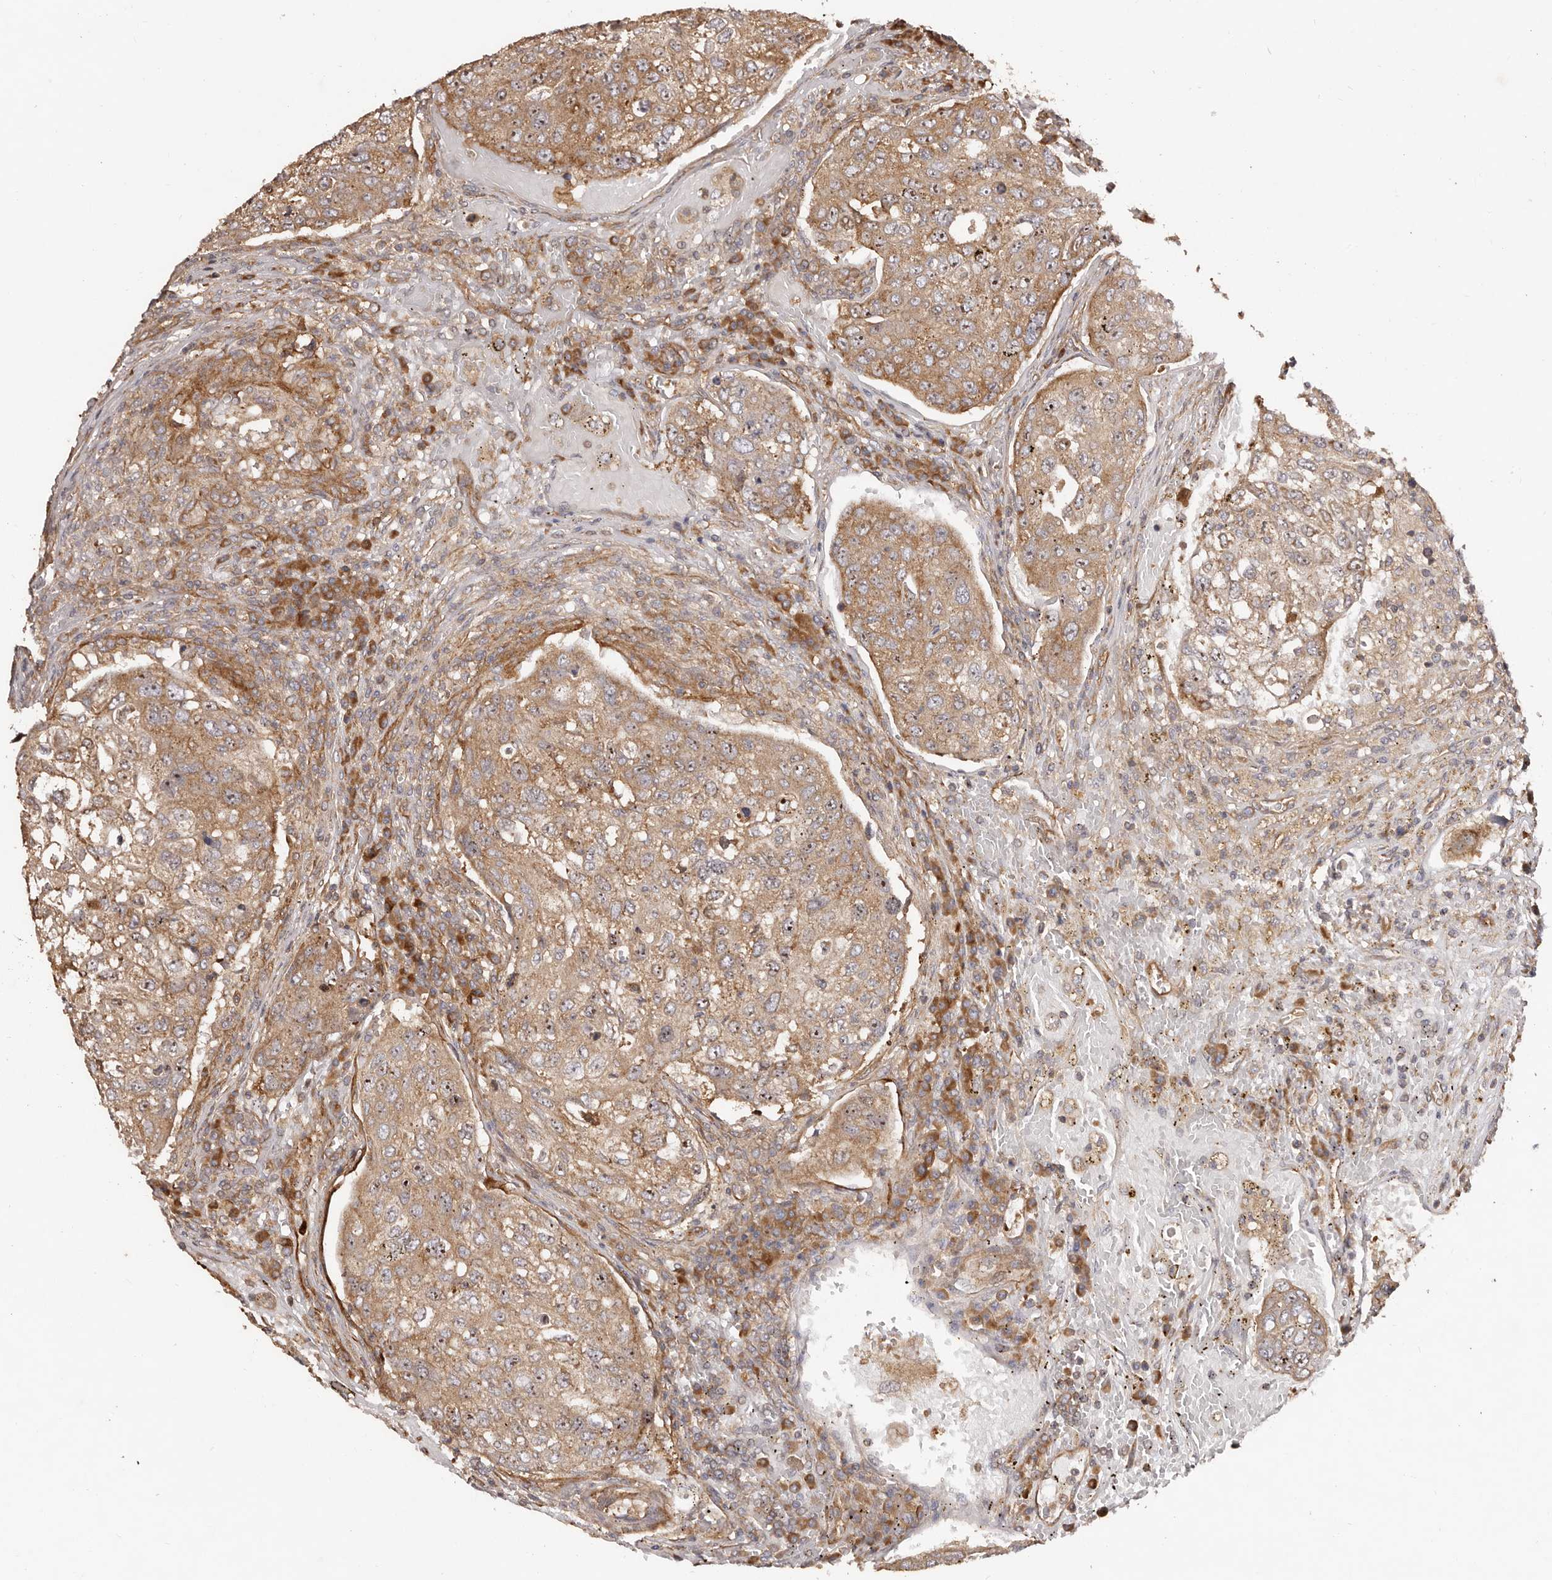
{"staining": {"intensity": "moderate", "quantity": ">75%", "location": "cytoplasmic/membranous,nuclear"}, "tissue": "urothelial cancer", "cell_type": "Tumor cells", "image_type": "cancer", "snomed": [{"axis": "morphology", "description": "Urothelial carcinoma, High grade"}, {"axis": "topography", "description": "Lymph node"}, {"axis": "topography", "description": "Urinary bladder"}], "caption": "Human high-grade urothelial carcinoma stained with a protein marker displays moderate staining in tumor cells.", "gene": "RPS6", "patient": {"sex": "male", "age": 51}}